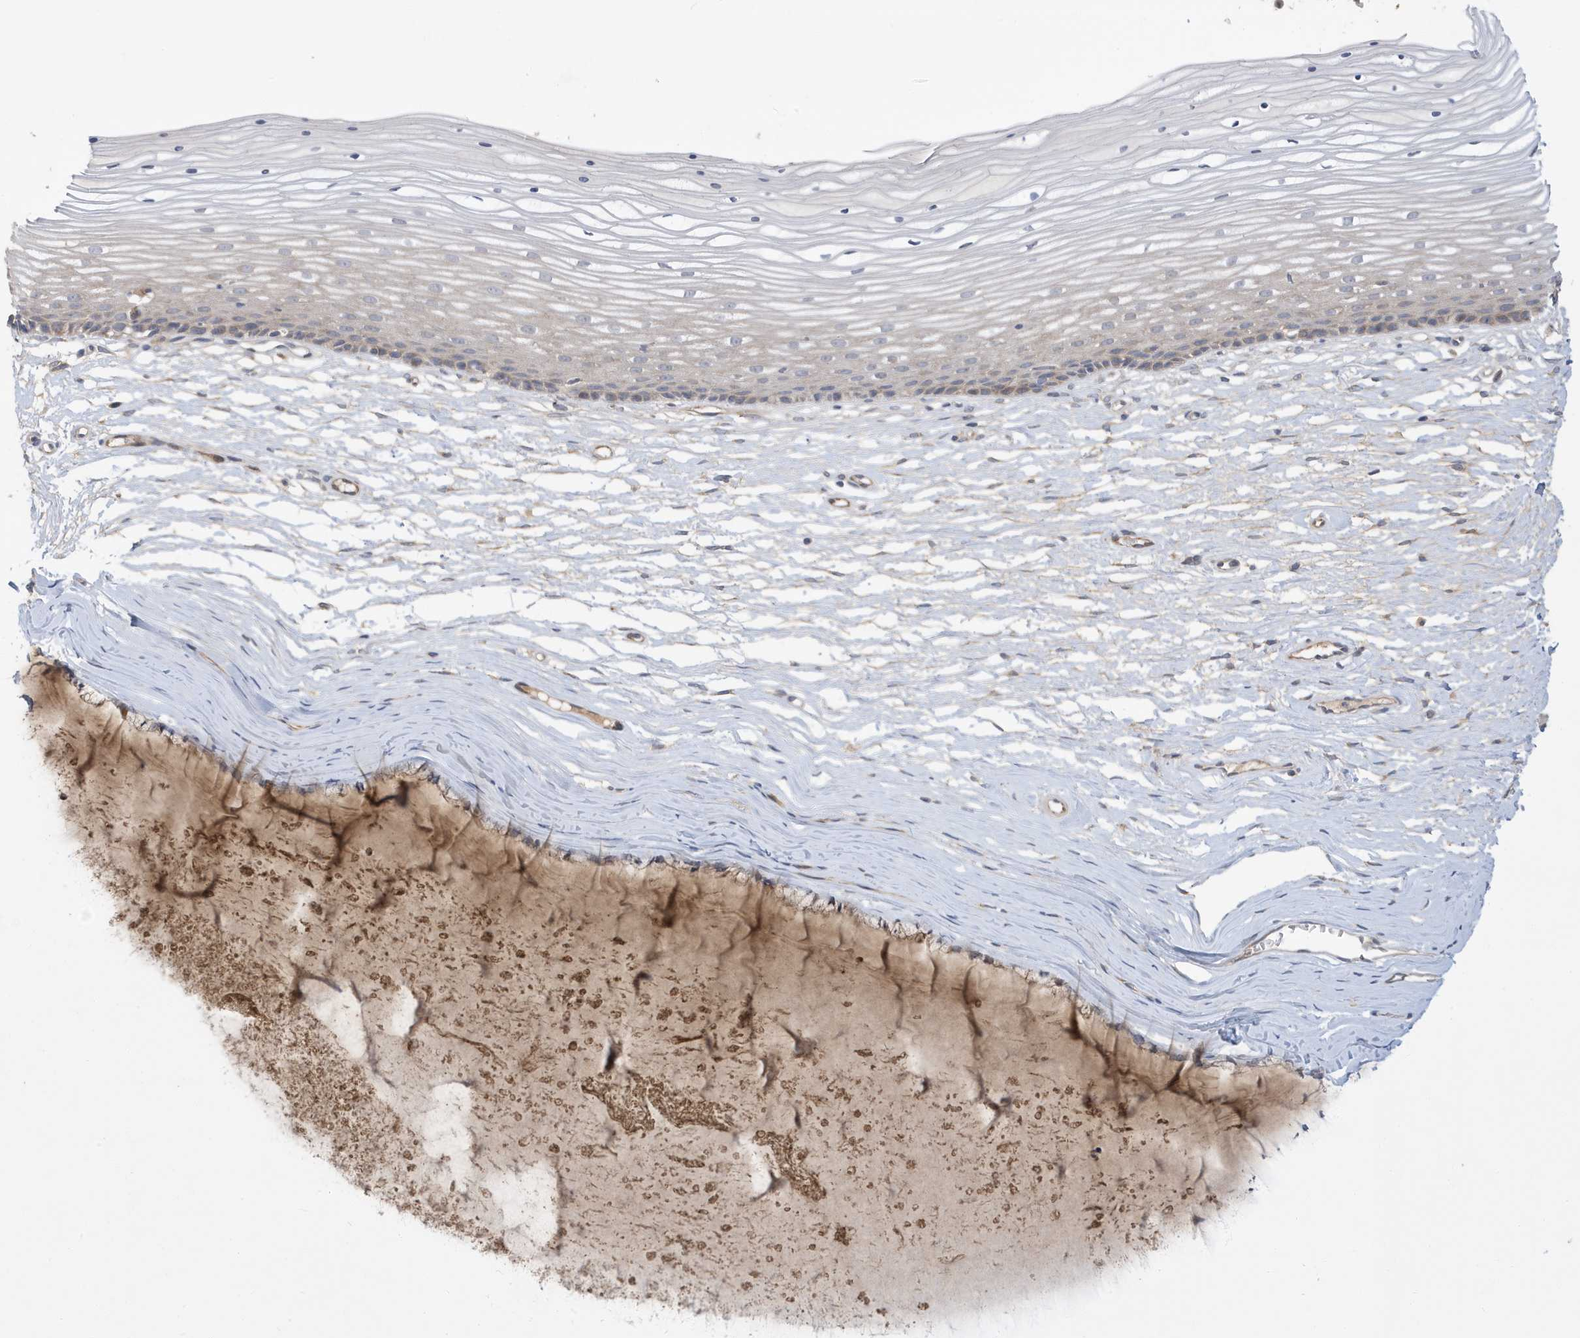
{"staining": {"intensity": "moderate", "quantity": "25%-75%", "location": "cytoplasmic/membranous"}, "tissue": "vagina", "cell_type": "Squamous epithelial cells", "image_type": "normal", "snomed": [{"axis": "morphology", "description": "Normal tissue, NOS"}, {"axis": "topography", "description": "Vagina"}, {"axis": "topography", "description": "Cervix"}], "caption": "Brown immunohistochemical staining in normal vagina demonstrates moderate cytoplasmic/membranous staining in about 25%-75% of squamous epithelial cells.", "gene": "LAPTM4A", "patient": {"sex": "female", "age": 40}}